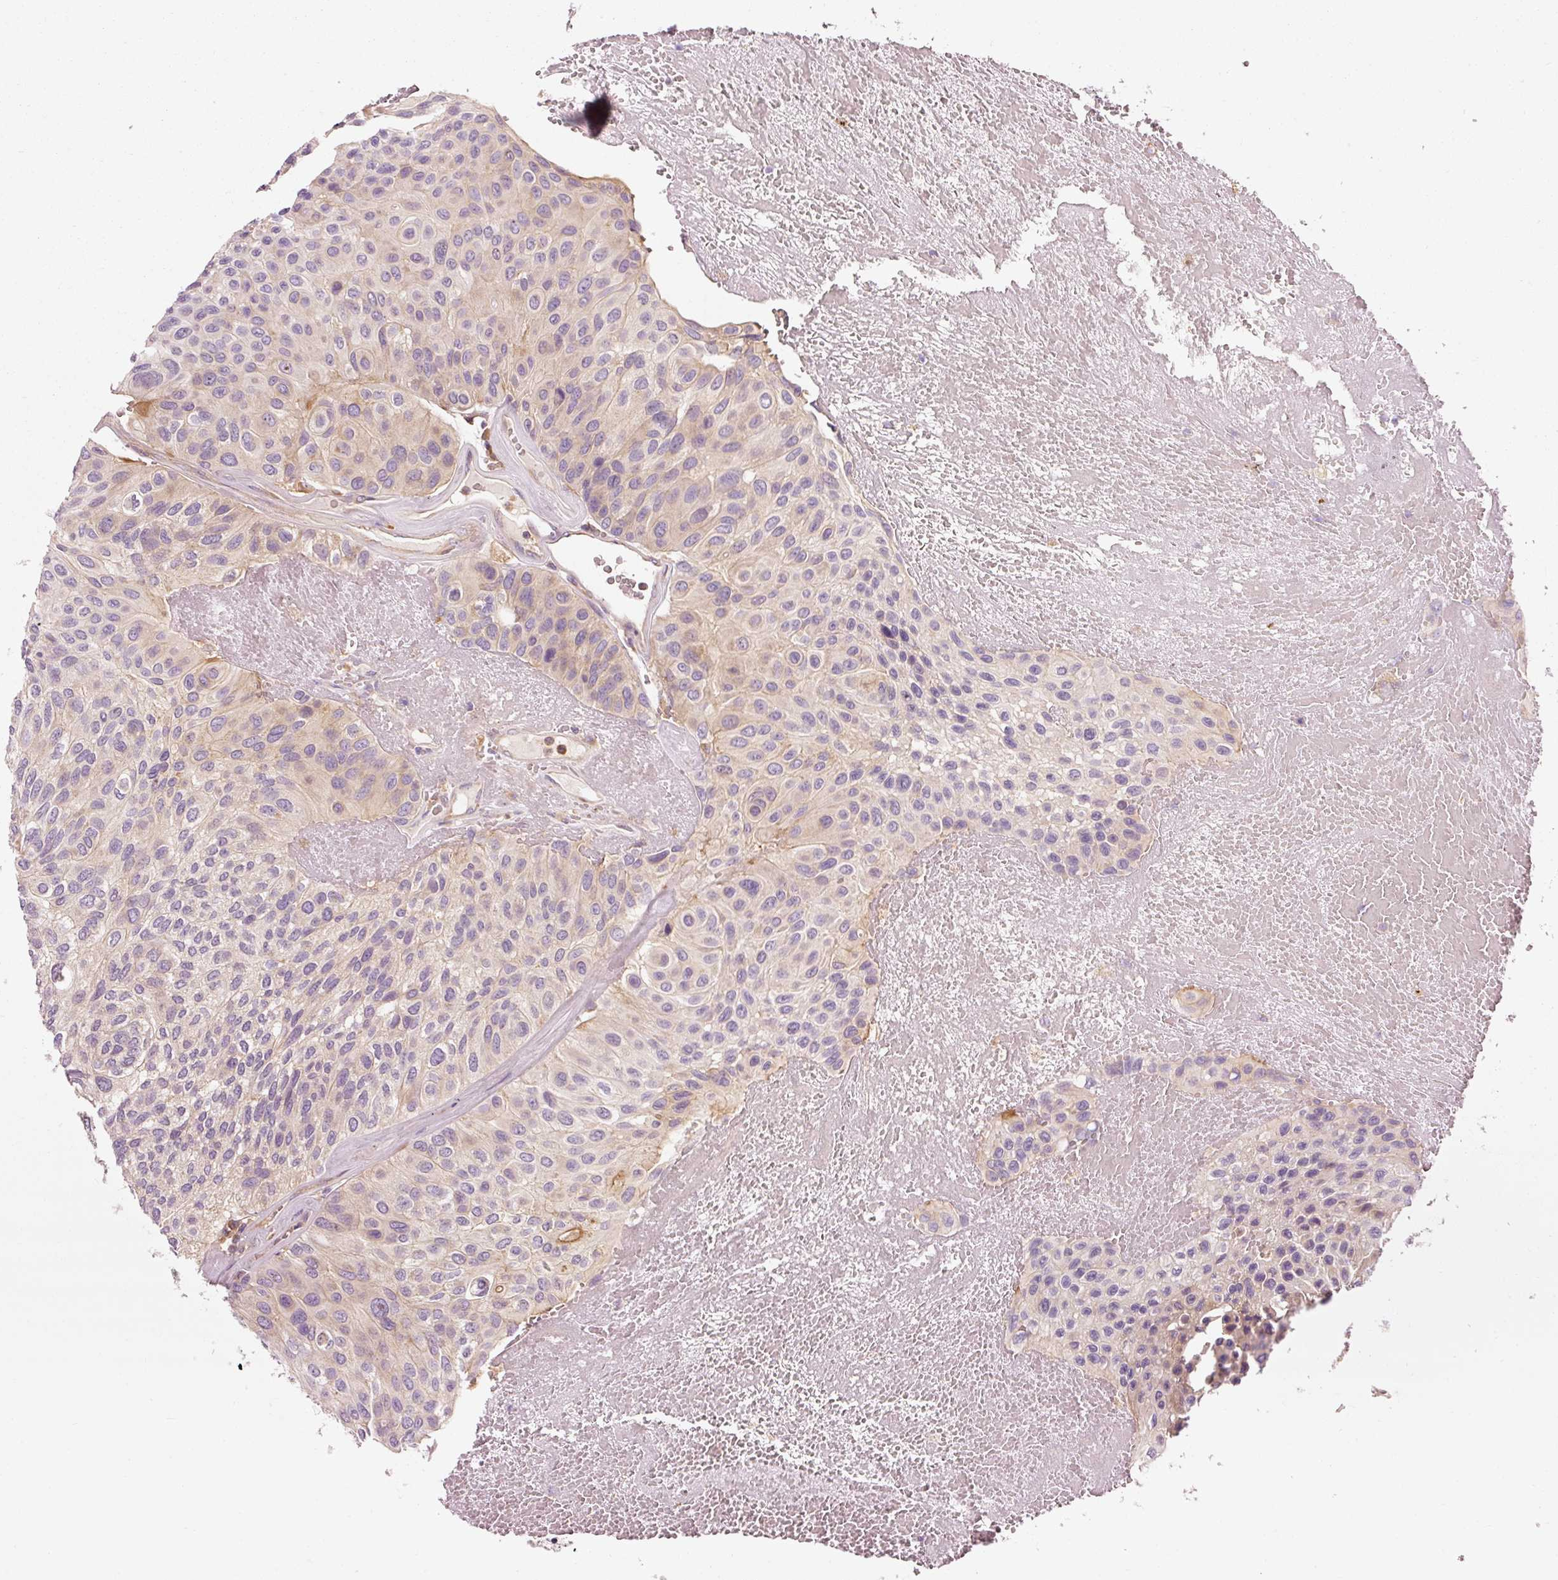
{"staining": {"intensity": "moderate", "quantity": "<25%", "location": "cytoplasmic/membranous"}, "tissue": "urothelial cancer", "cell_type": "Tumor cells", "image_type": "cancer", "snomed": [{"axis": "morphology", "description": "Urothelial carcinoma, High grade"}, {"axis": "topography", "description": "Urinary bladder"}], "caption": "DAB immunohistochemical staining of human urothelial carcinoma (high-grade) shows moderate cytoplasmic/membranous protein staining in about <25% of tumor cells.", "gene": "NAPA", "patient": {"sex": "male", "age": 66}}